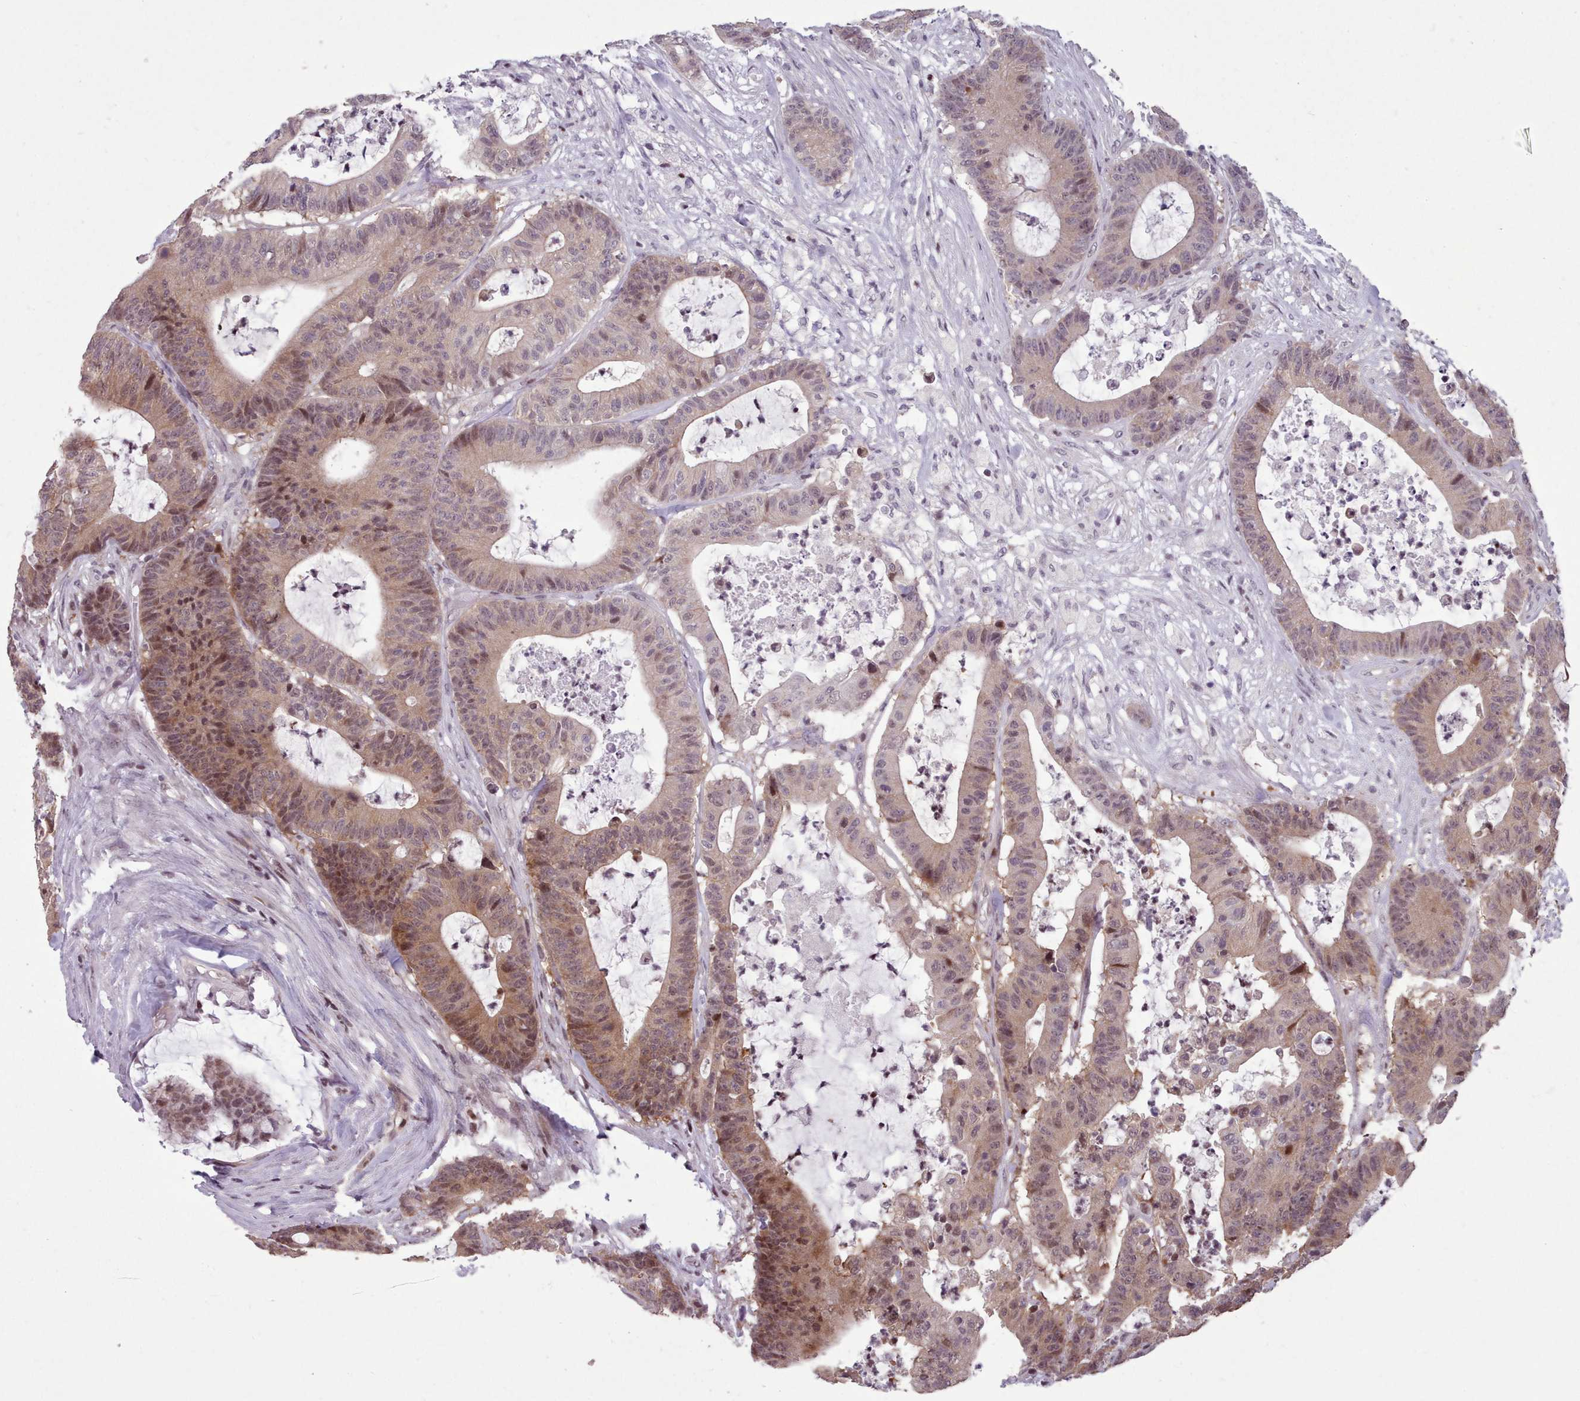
{"staining": {"intensity": "moderate", "quantity": "25%-75%", "location": "cytoplasmic/membranous,nuclear"}, "tissue": "colorectal cancer", "cell_type": "Tumor cells", "image_type": "cancer", "snomed": [{"axis": "morphology", "description": "Adenocarcinoma, NOS"}, {"axis": "topography", "description": "Colon"}], "caption": "High-power microscopy captured an IHC micrograph of adenocarcinoma (colorectal), revealing moderate cytoplasmic/membranous and nuclear staining in about 25%-75% of tumor cells. (DAB IHC with brightfield microscopy, high magnification).", "gene": "ENSA", "patient": {"sex": "female", "age": 84}}